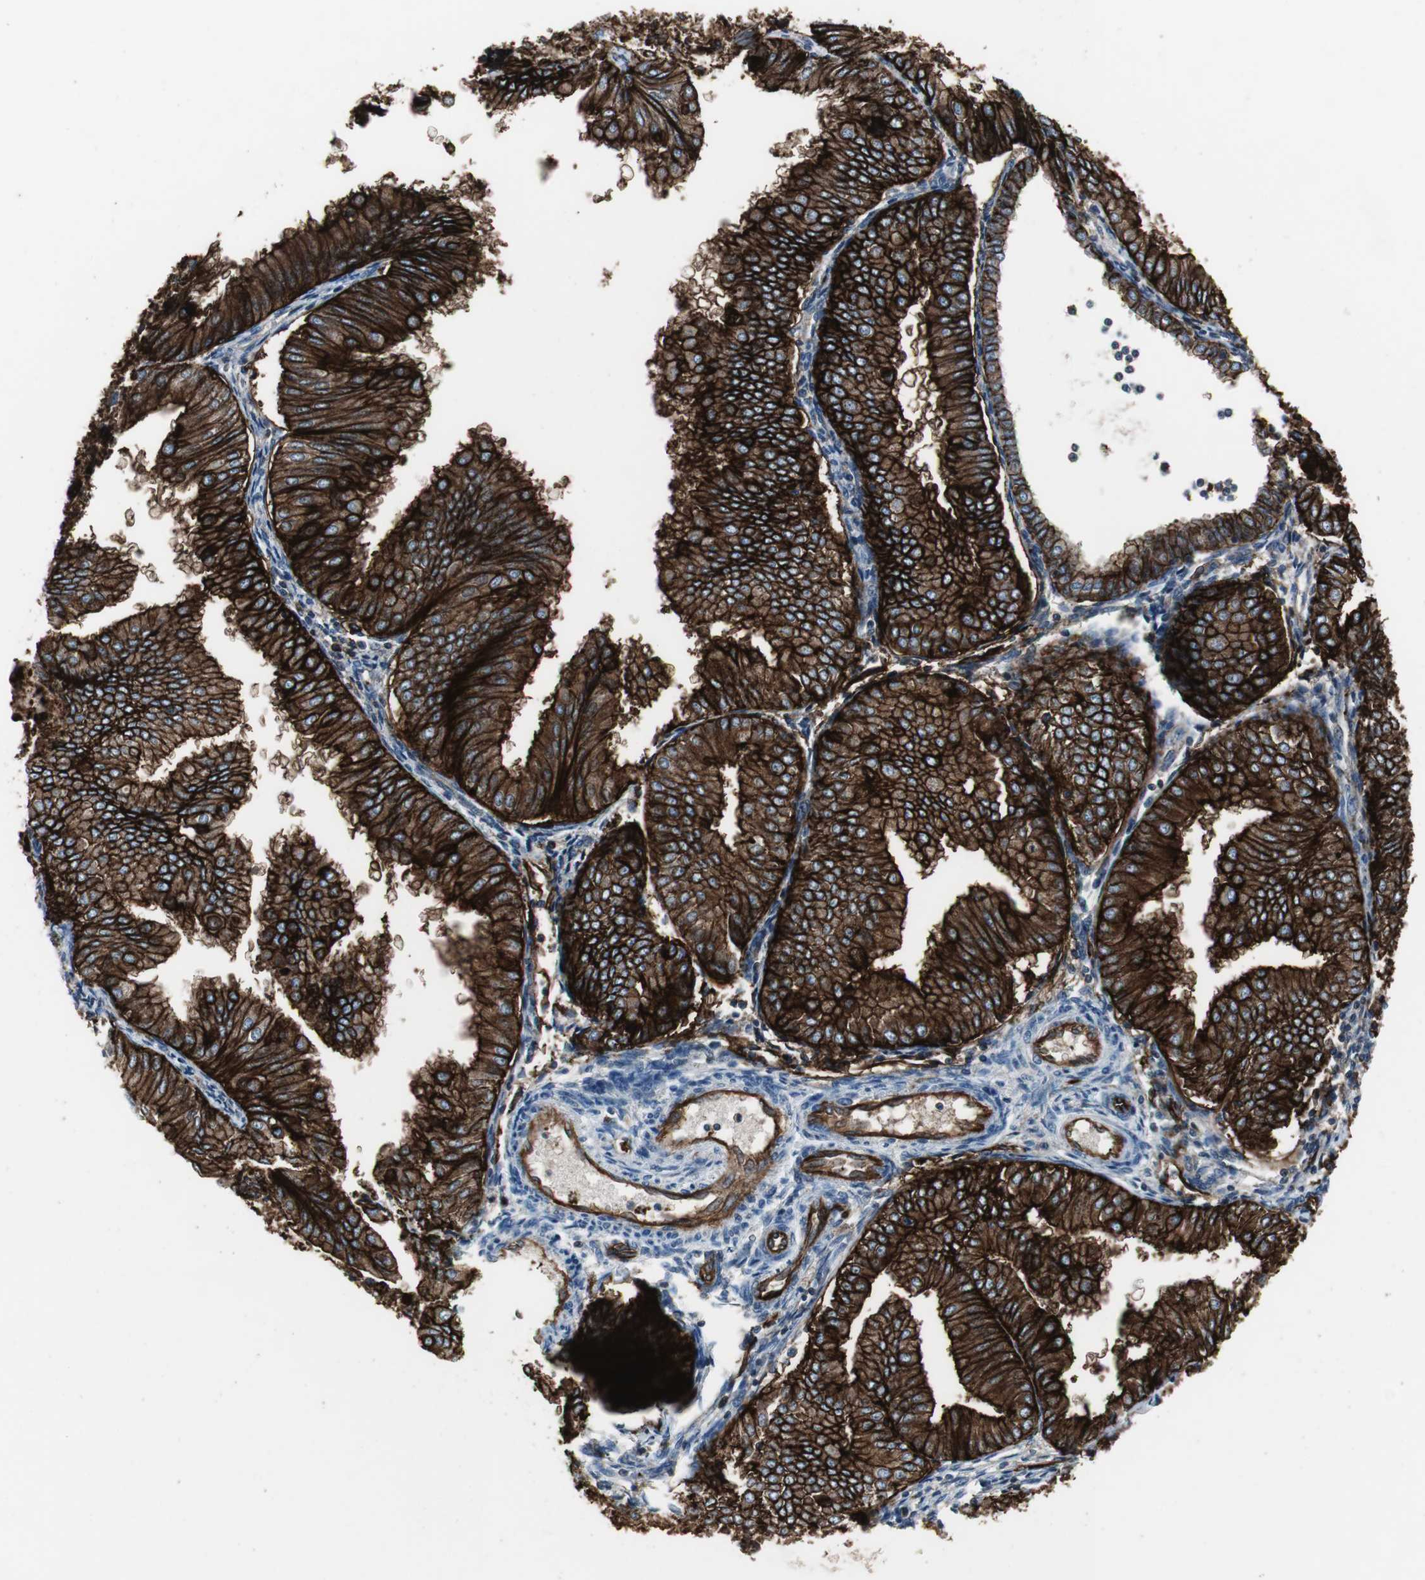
{"staining": {"intensity": "strong", "quantity": ">75%", "location": "cytoplasmic/membranous"}, "tissue": "endometrial cancer", "cell_type": "Tumor cells", "image_type": "cancer", "snomed": [{"axis": "morphology", "description": "Adenocarcinoma, NOS"}, {"axis": "topography", "description": "Endometrium"}], "caption": "Tumor cells display strong cytoplasmic/membranous staining in approximately >75% of cells in endometrial cancer.", "gene": "F11R", "patient": {"sex": "female", "age": 53}}